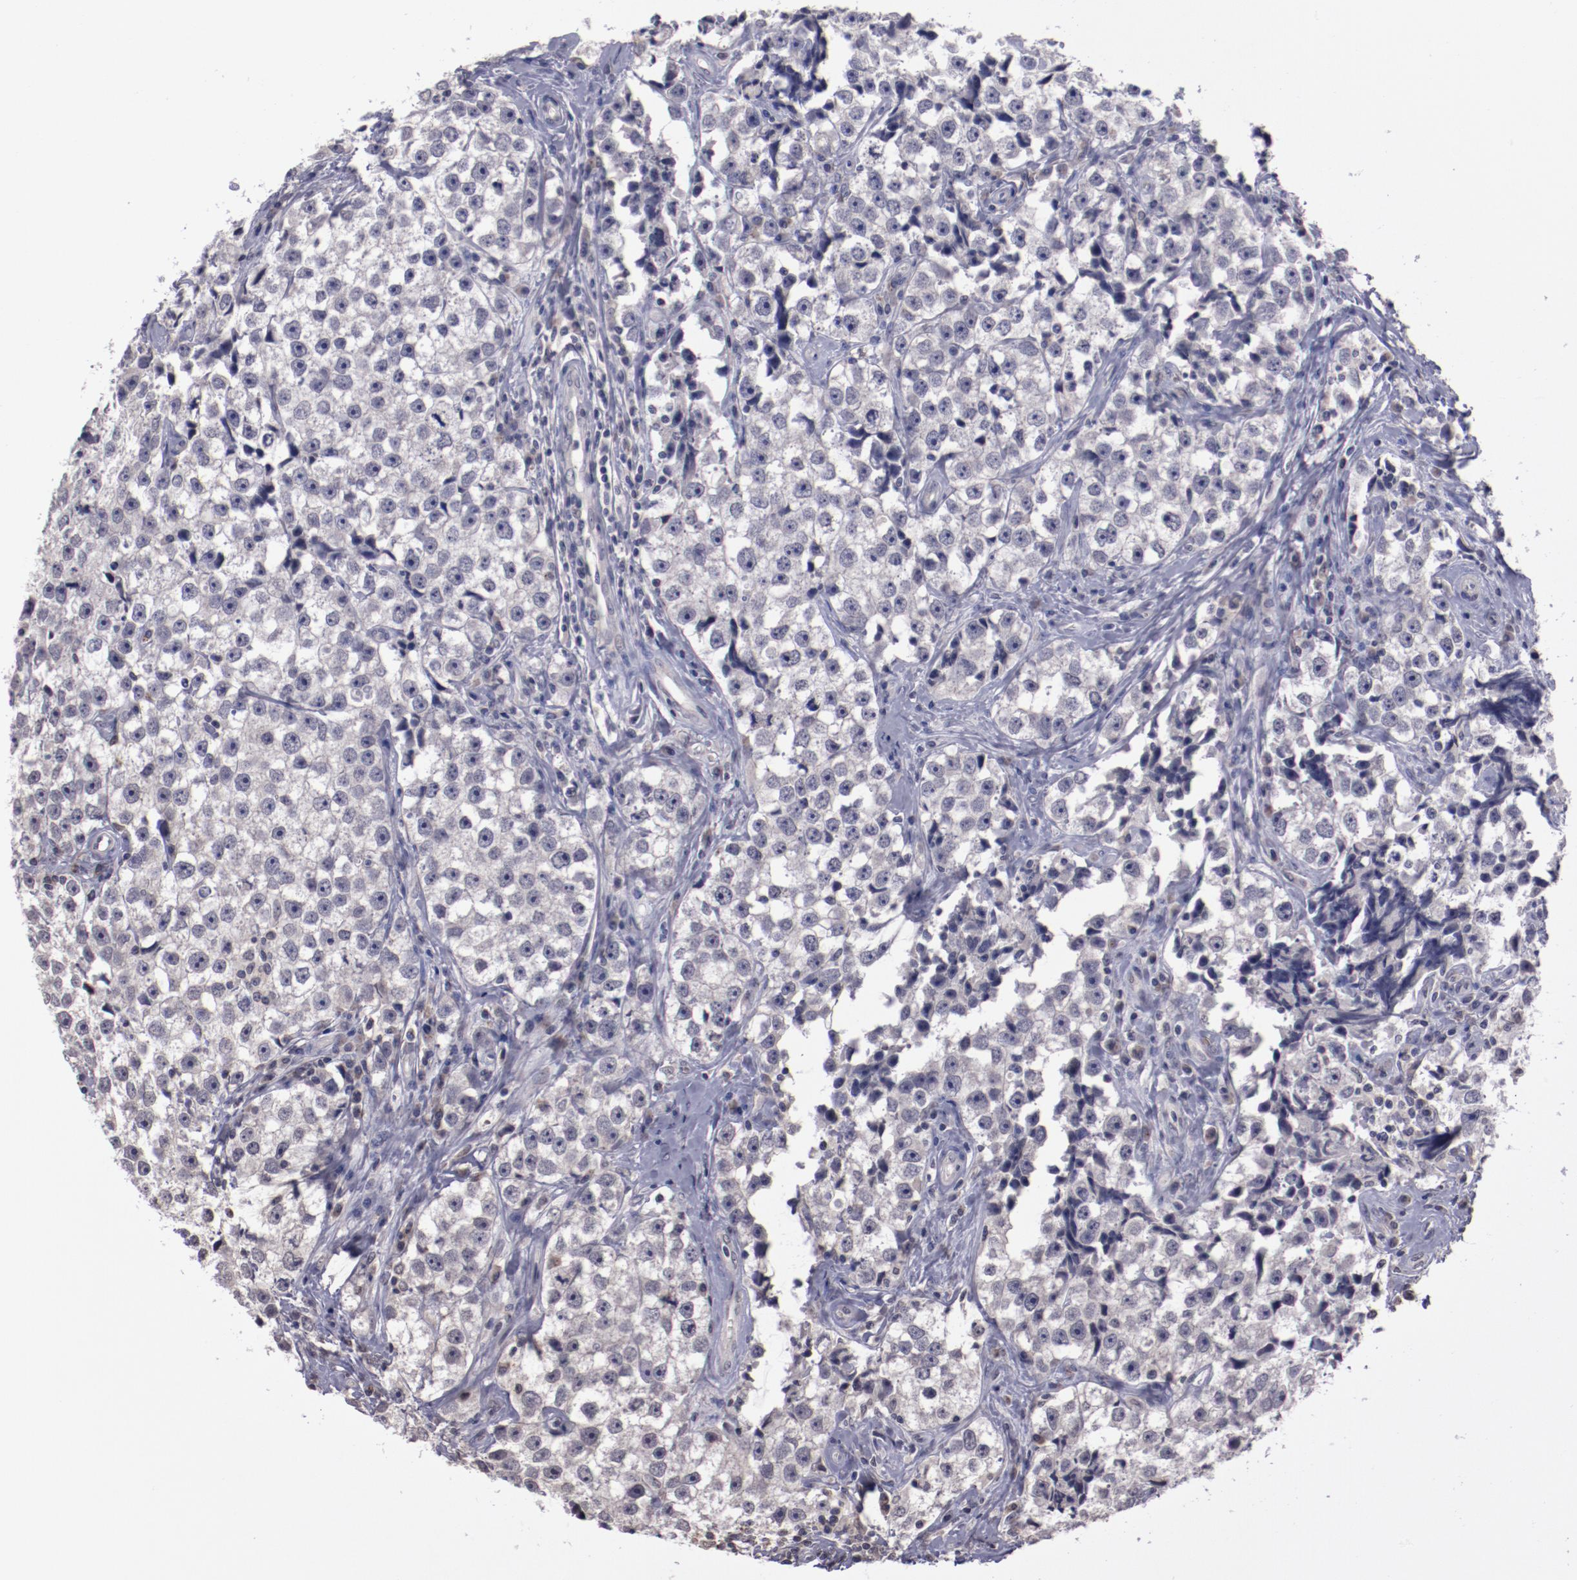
{"staining": {"intensity": "negative", "quantity": "none", "location": "none"}, "tissue": "testis cancer", "cell_type": "Tumor cells", "image_type": "cancer", "snomed": [{"axis": "morphology", "description": "Seminoma, NOS"}, {"axis": "topography", "description": "Testis"}], "caption": "A high-resolution photomicrograph shows IHC staining of seminoma (testis), which displays no significant staining in tumor cells.", "gene": "NRXN3", "patient": {"sex": "male", "age": 32}}